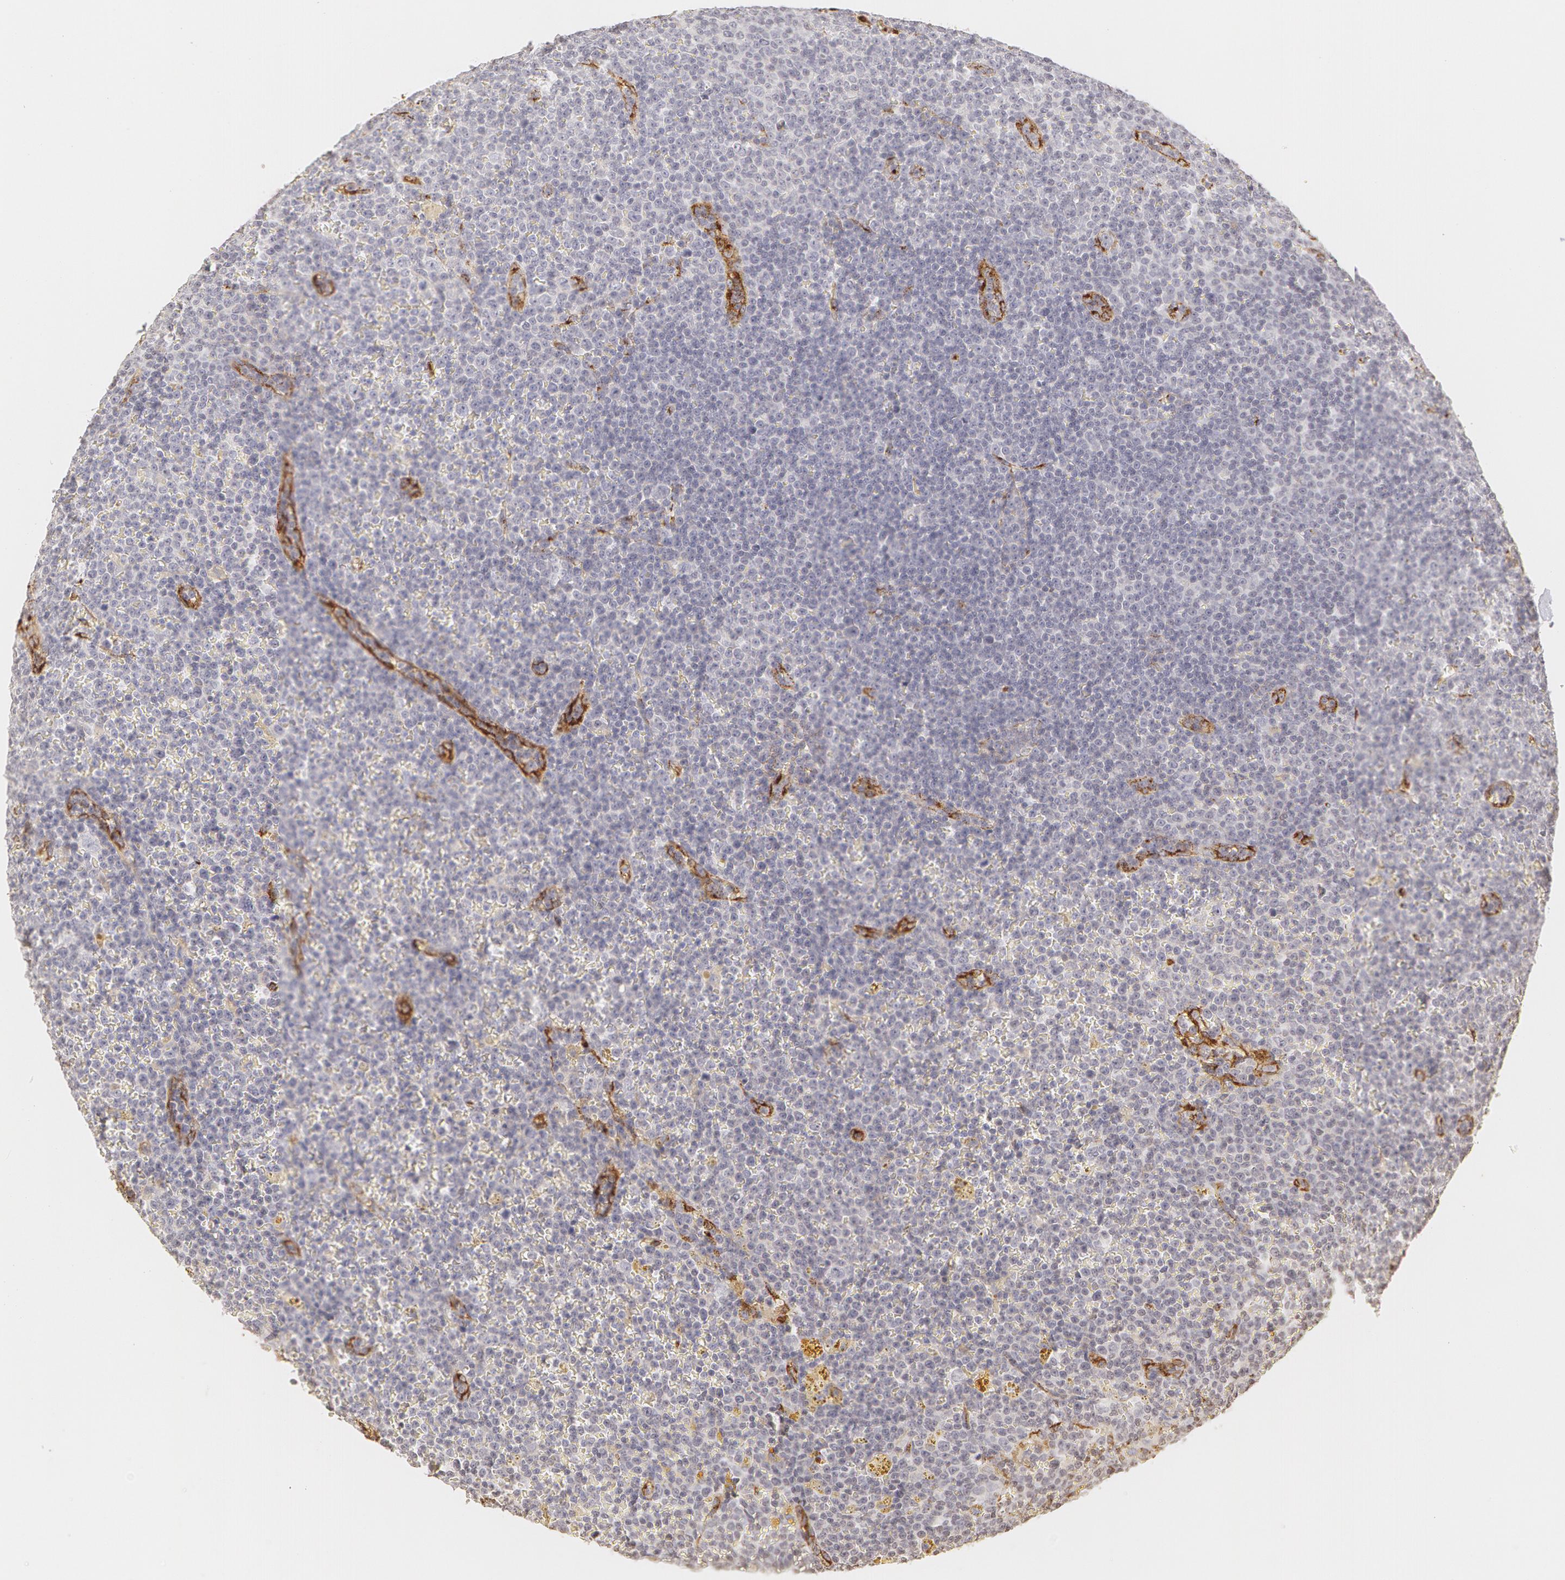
{"staining": {"intensity": "negative", "quantity": "none", "location": "none"}, "tissue": "lymphoma", "cell_type": "Tumor cells", "image_type": "cancer", "snomed": [{"axis": "morphology", "description": "Malignant lymphoma, non-Hodgkin's type, Low grade"}, {"axis": "topography", "description": "Lymph node"}], "caption": "An image of human lymphoma is negative for staining in tumor cells.", "gene": "VWF", "patient": {"sex": "male", "age": 50}}